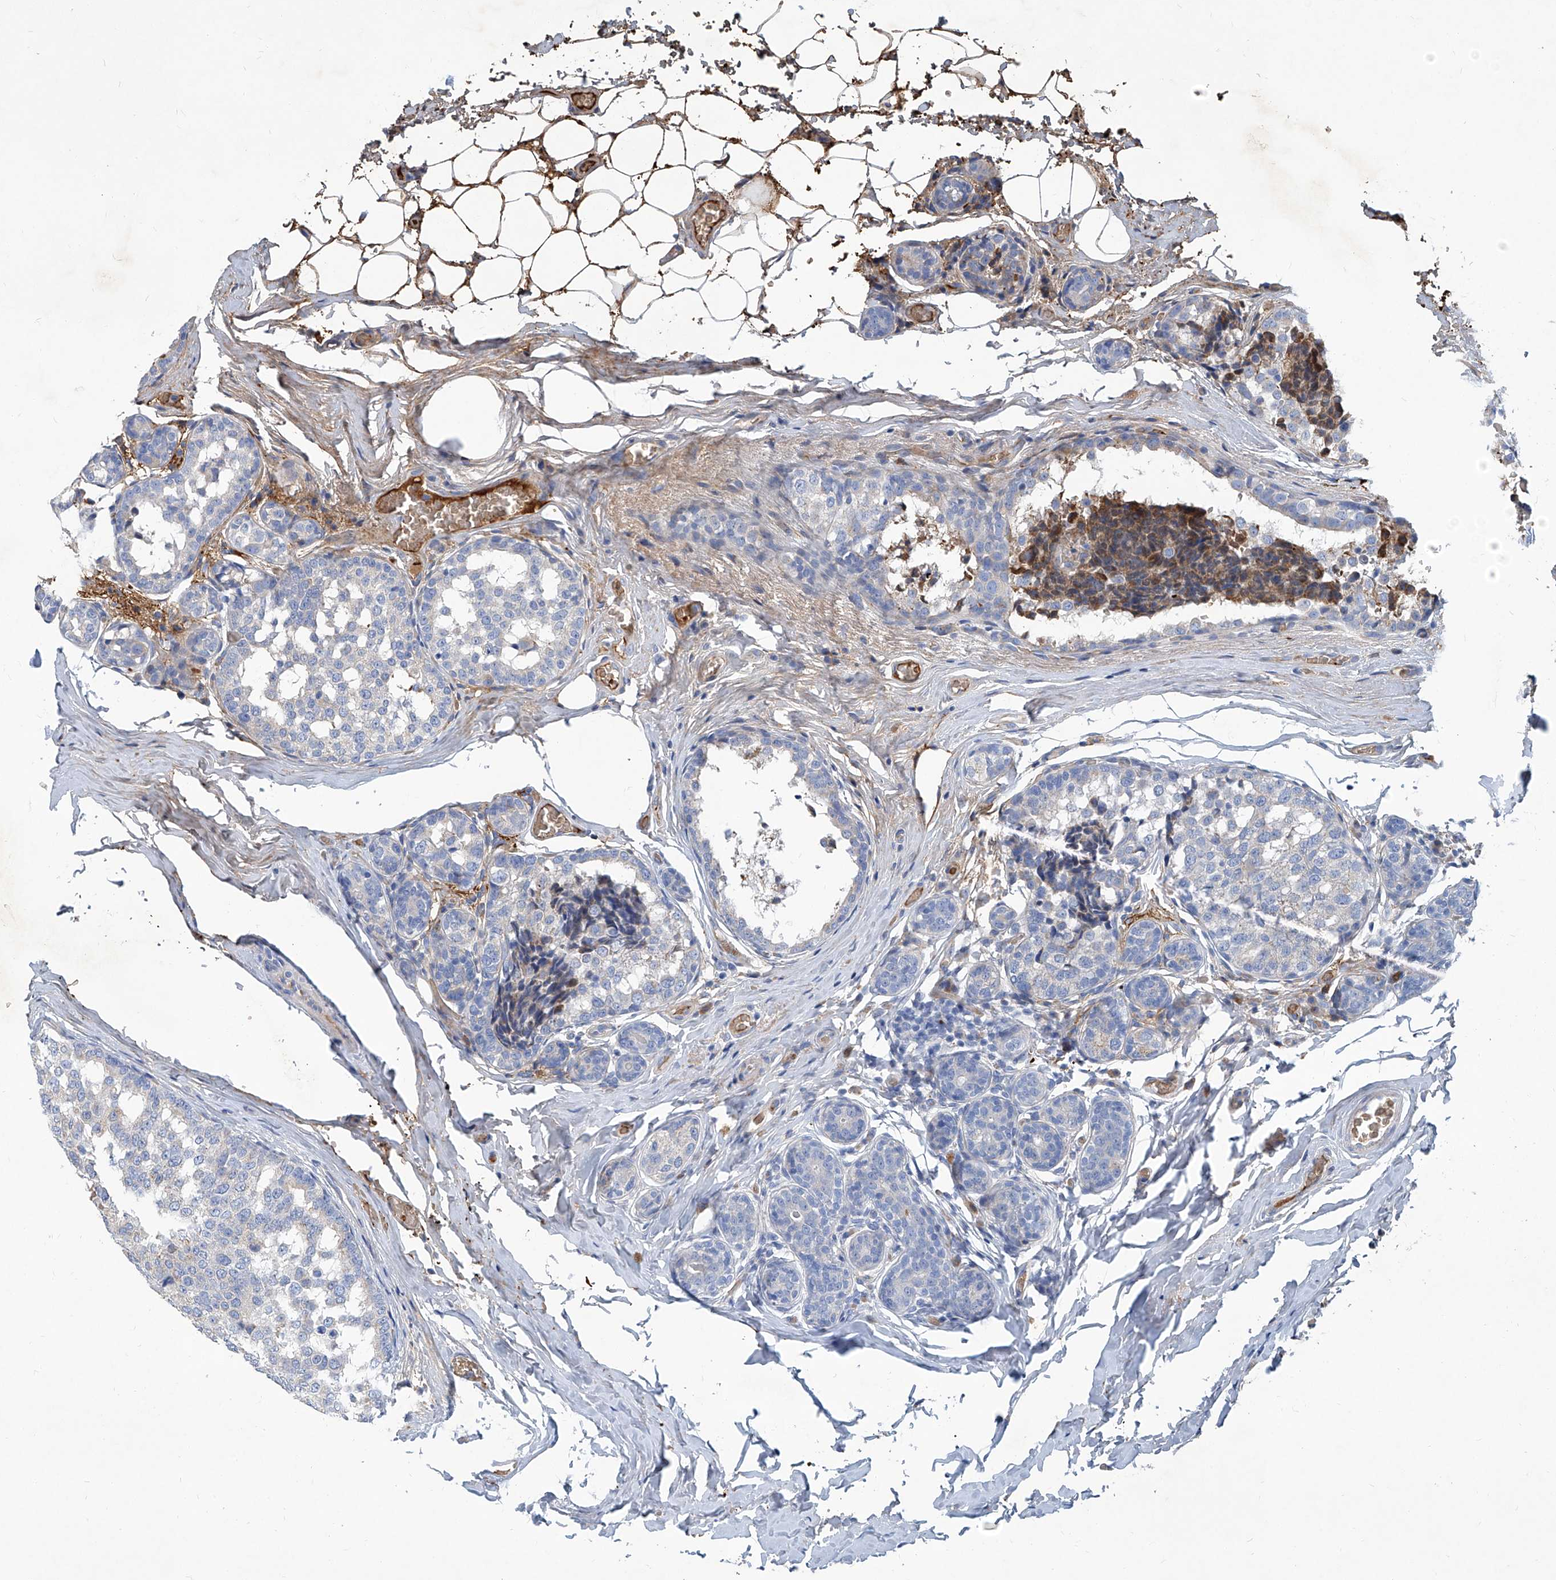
{"staining": {"intensity": "negative", "quantity": "none", "location": "none"}, "tissue": "breast cancer", "cell_type": "Tumor cells", "image_type": "cancer", "snomed": [{"axis": "morphology", "description": "Normal tissue, NOS"}, {"axis": "morphology", "description": "Duct carcinoma"}, {"axis": "topography", "description": "Breast"}], "caption": "Immunohistochemistry histopathology image of neoplastic tissue: human breast cancer (infiltrating ductal carcinoma) stained with DAB (3,3'-diaminobenzidine) reveals no significant protein positivity in tumor cells.", "gene": "FPR2", "patient": {"sex": "female", "age": 43}}